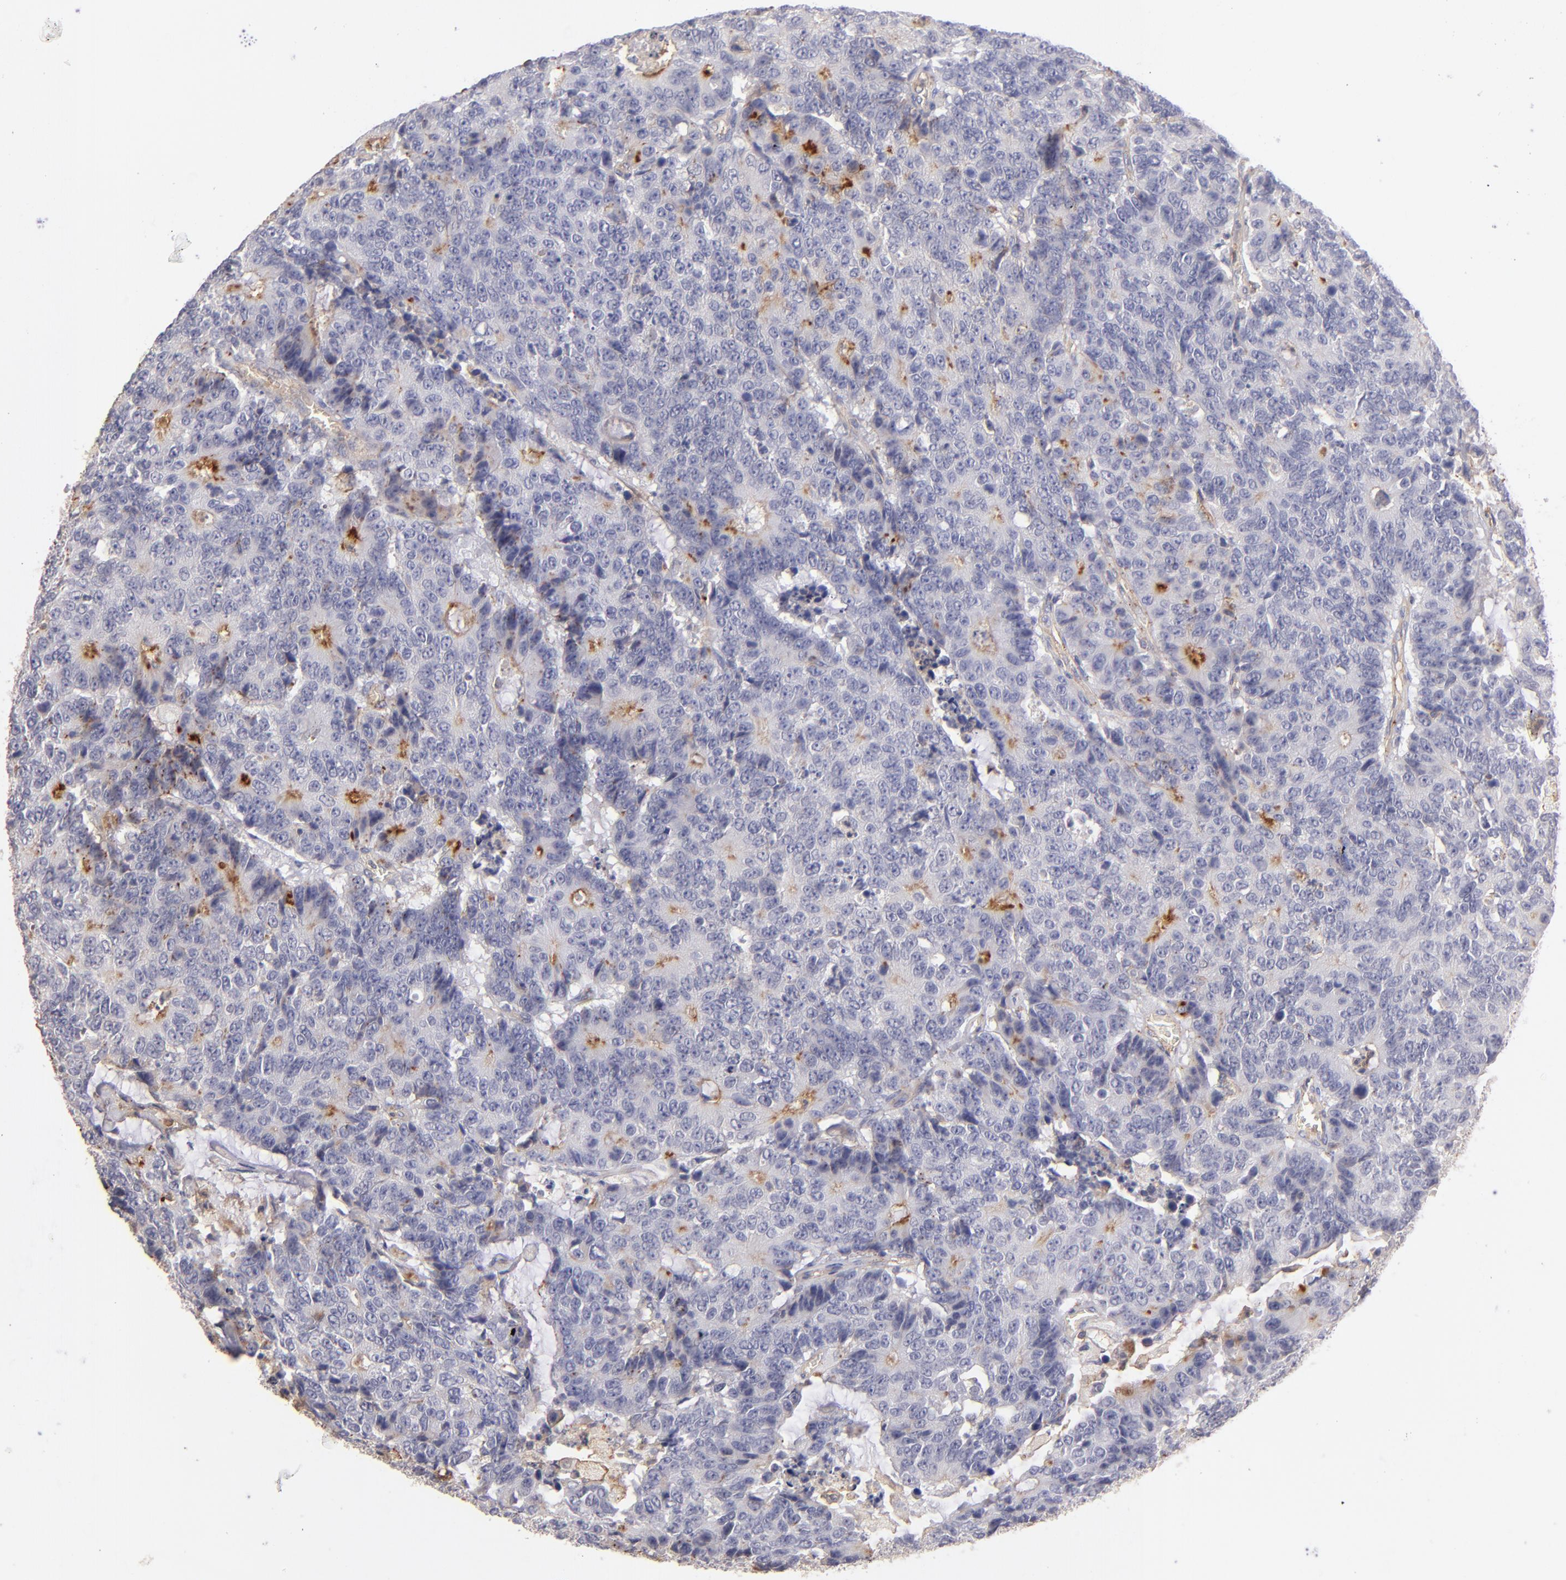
{"staining": {"intensity": "moderate", "quantity": "25%-75%", "location": "cytoplasmic/membranous"}, "tissue": "colorectal cancer", "cell_type": "Tumor cells", "image_type": "cancer", "snomed": [{"axis": "morphology", "description": "Adenocarcinoma, NOS"}, {"axis": "topography", "description": "Colon"}], "caption": "About 25%-75% of tumor cells in human colorectal adenocarcinoma display moderate cytoplasmic/membranous protein positivity as visualized by brown immunohistochemical staining.", "gene": "ABCB1", "patient": {"sex": "female", "age": 86}}